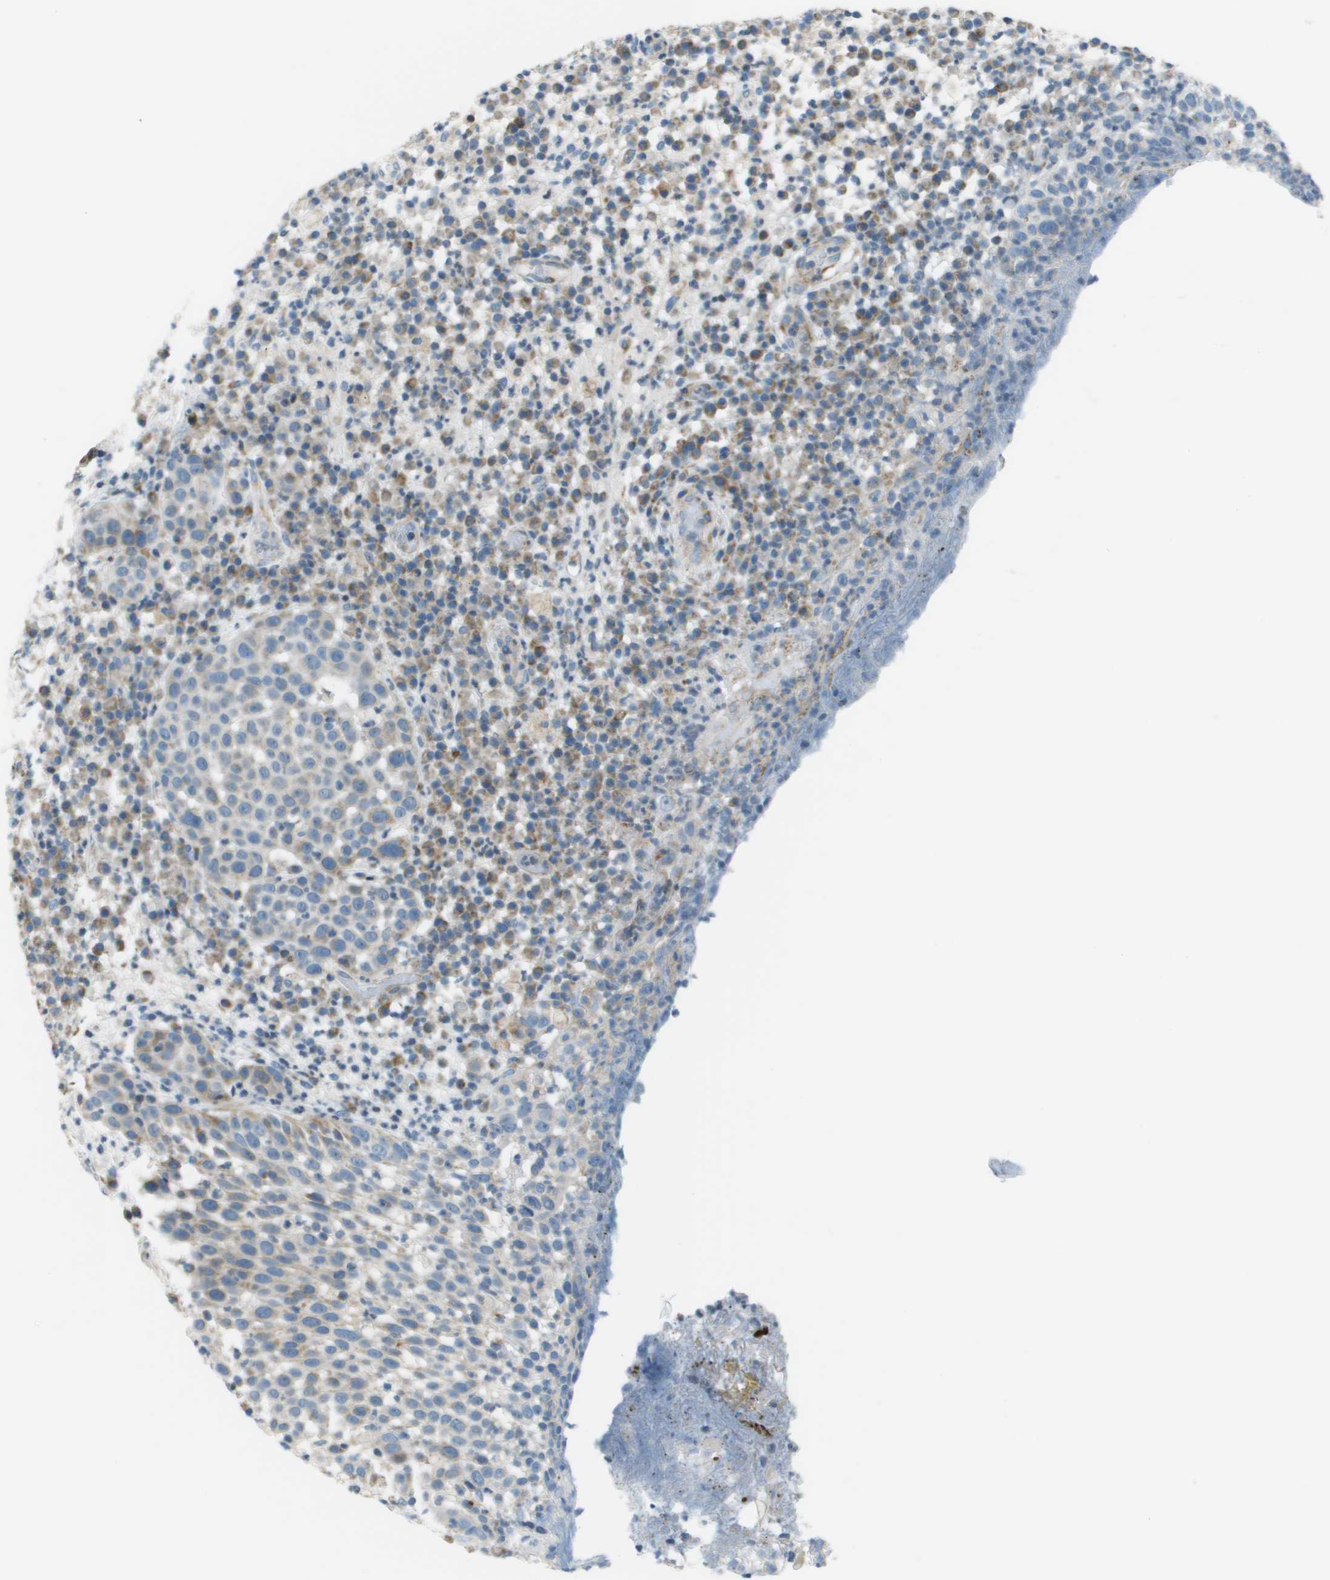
{"staining": {"intensity": "weak", "quantity": "<25%", "location": "cytoplasmic/membranous"}, "tissue": "skin cancer", "cell_type": "Tumor cells", "image_type": "cancer", "snomed": [{"axis": "morphology", "description": "Squamous cell carcinoma in situ, NOS"}, {"axis": "morphology", "description": "Squamous cell carcinoma, NOS"}, {"axis": "topography", "description": "Skin"}], "caption": "A high-resolution histopathology image shows immunohistochemistry staining of squamous cell carcinoma in situ (skin), which reveals no significant positivity in tumor cells.", "gene": "GALNT6", "patient": {"sex": "male", "age": 93}}